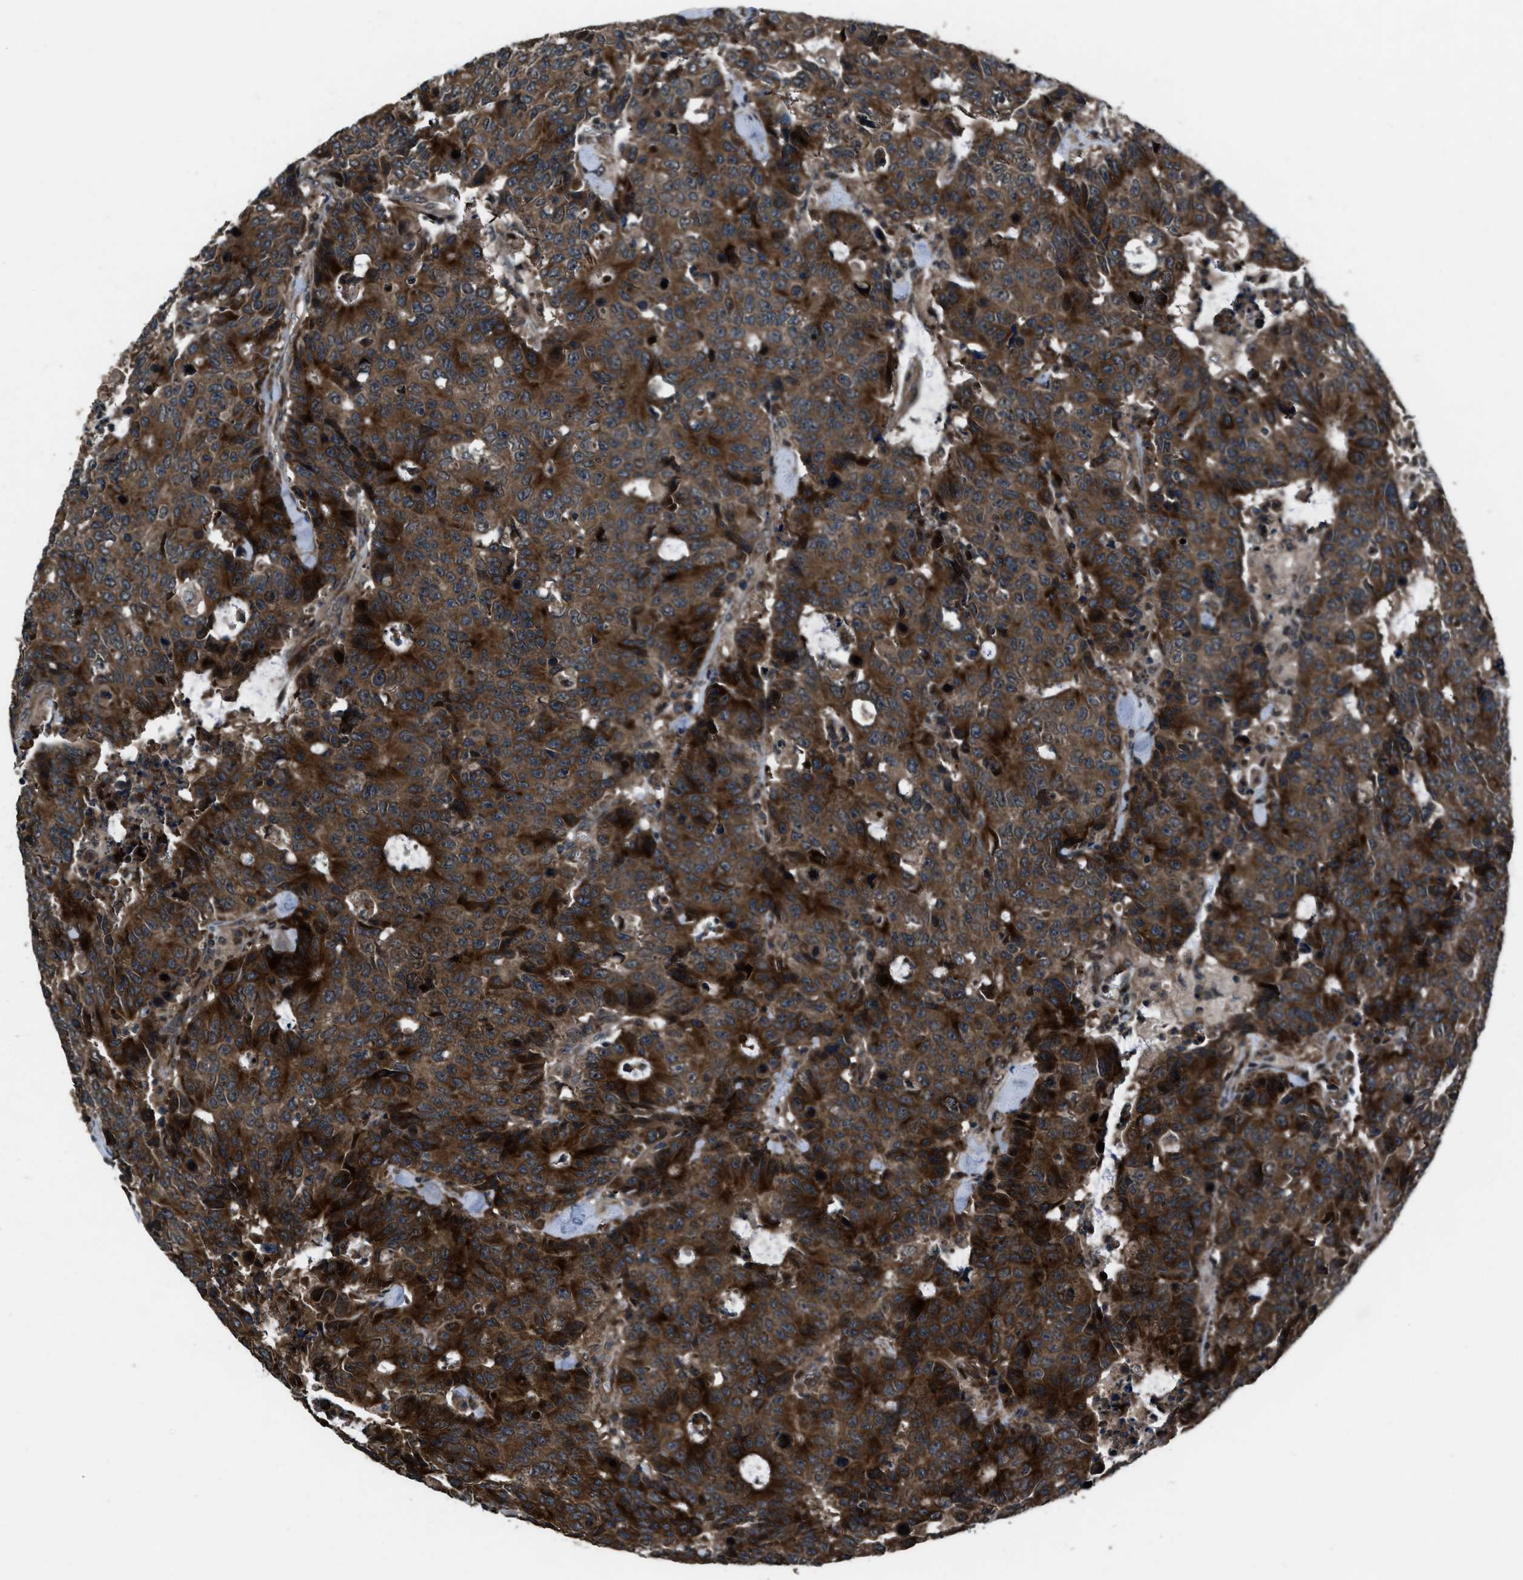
{"staining": {"intensity": "strong", "quantity": ">75%", "location": "cytoplasmic/membranous"}, "tissue": "colorectal cancer", "cell_type": "Tumor cells", "image_type": "cancer", "snomed": [{"axis": "morphology", "description": "Adenocarcinoma, NOS"}, {"axis": "topography", "description": "Colon"}], "caption": "The image reveals a brown stain indicating the presence of a protein in the cytoplasmic/membranous of tumor cells in colorectal cancer (adenocarcinoma).", "gene": "IRAK4", "patient": {"sex": "female", "age": 86}}